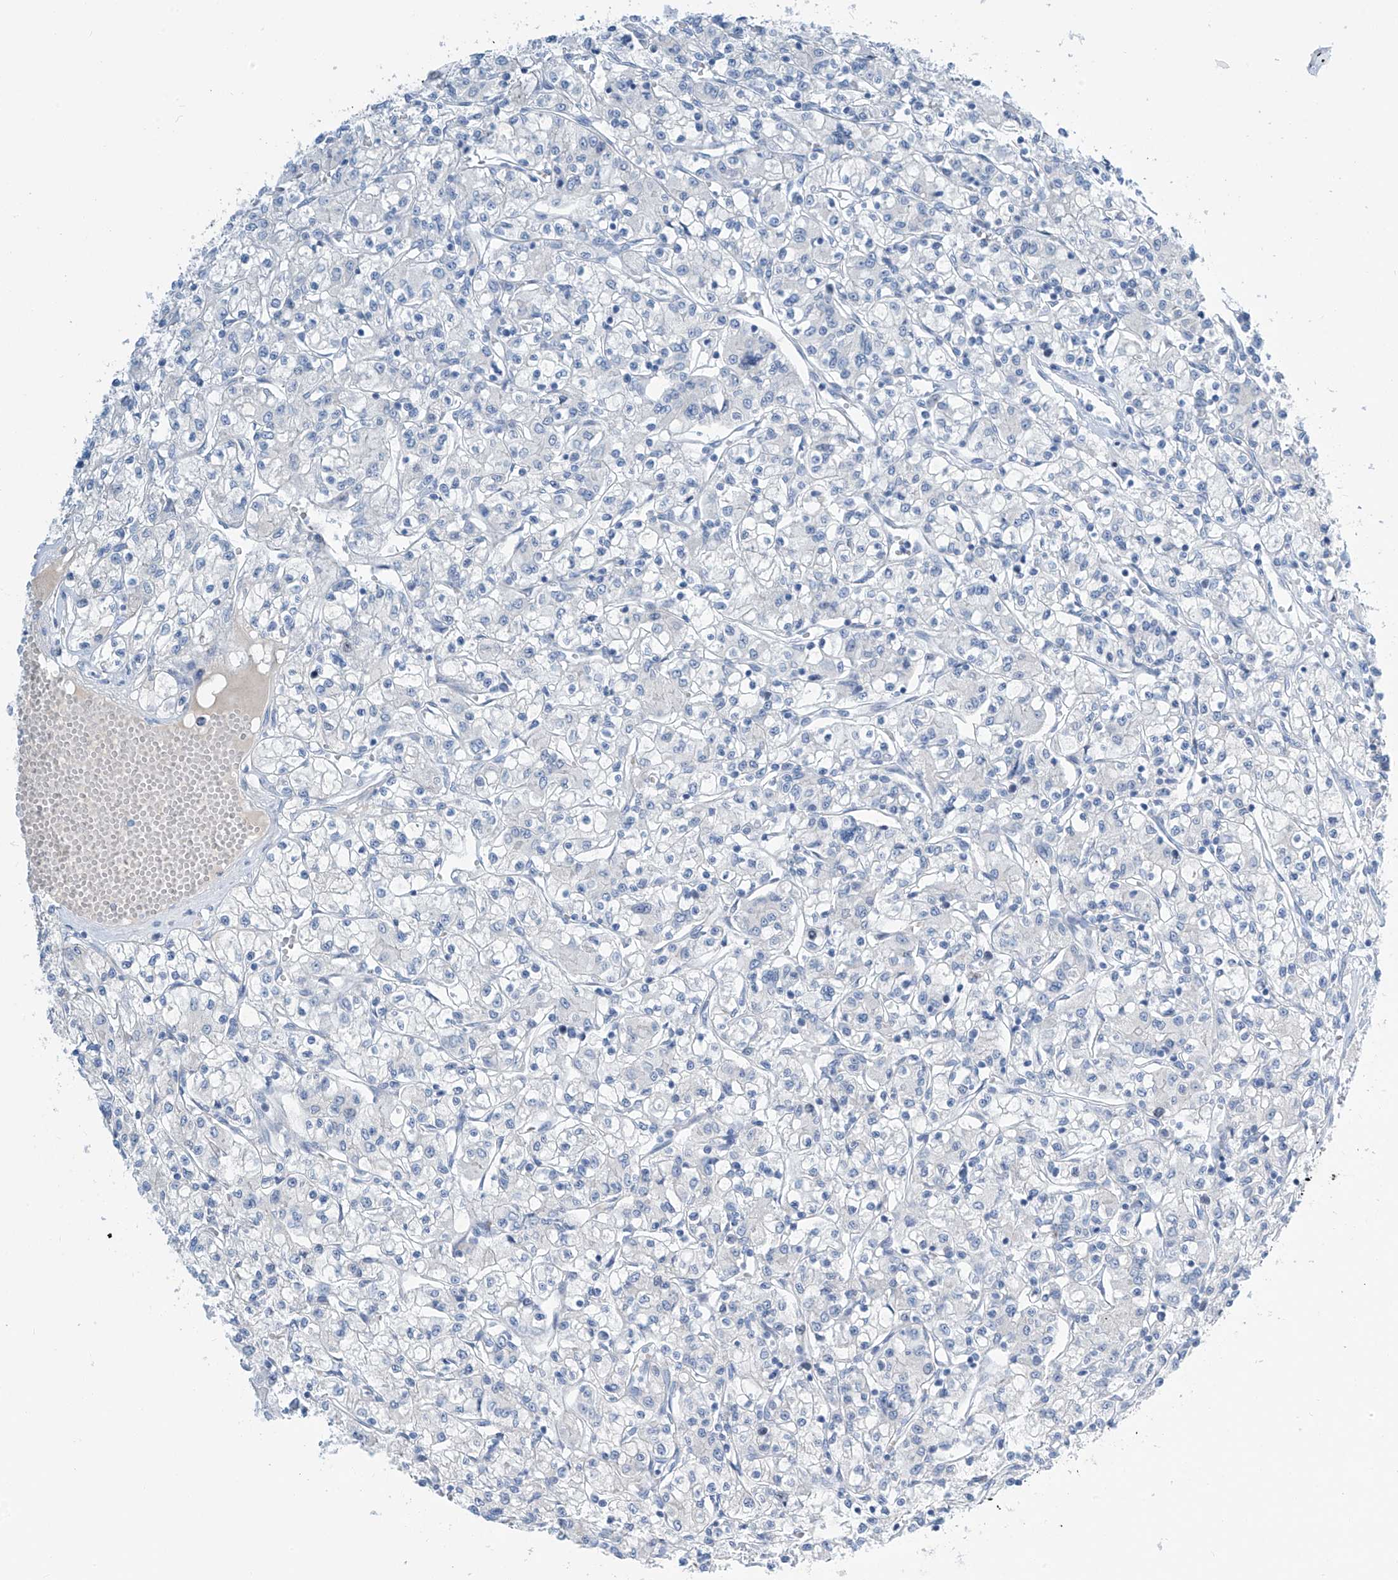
{"staining": {"intensity": "negative", "quantity": "none", "location": "none"}, "tissue": "renal cancer", "cell_type": "Tumor cells", "image_type": "cancer", "snomed": [{"axis": "morphology", "description": "Adenocarcinoma, NOS"}, {"axis": "topography", "description": "Kidney"}], "caption": "The immunohistochemistry (IHC) histopathology image has no significant staining in tumor cells of renal cancer (adenocarcinoma) tissue. The staining was performed using DAB (3,3'-diaminobenzidine) to visualize the protein expression in brown, while the nuclei were stained in blue with hematoxylin (Magnification: 20x).", "gene": "SGO2", "patient": {"sex": "female", "age": 59}}